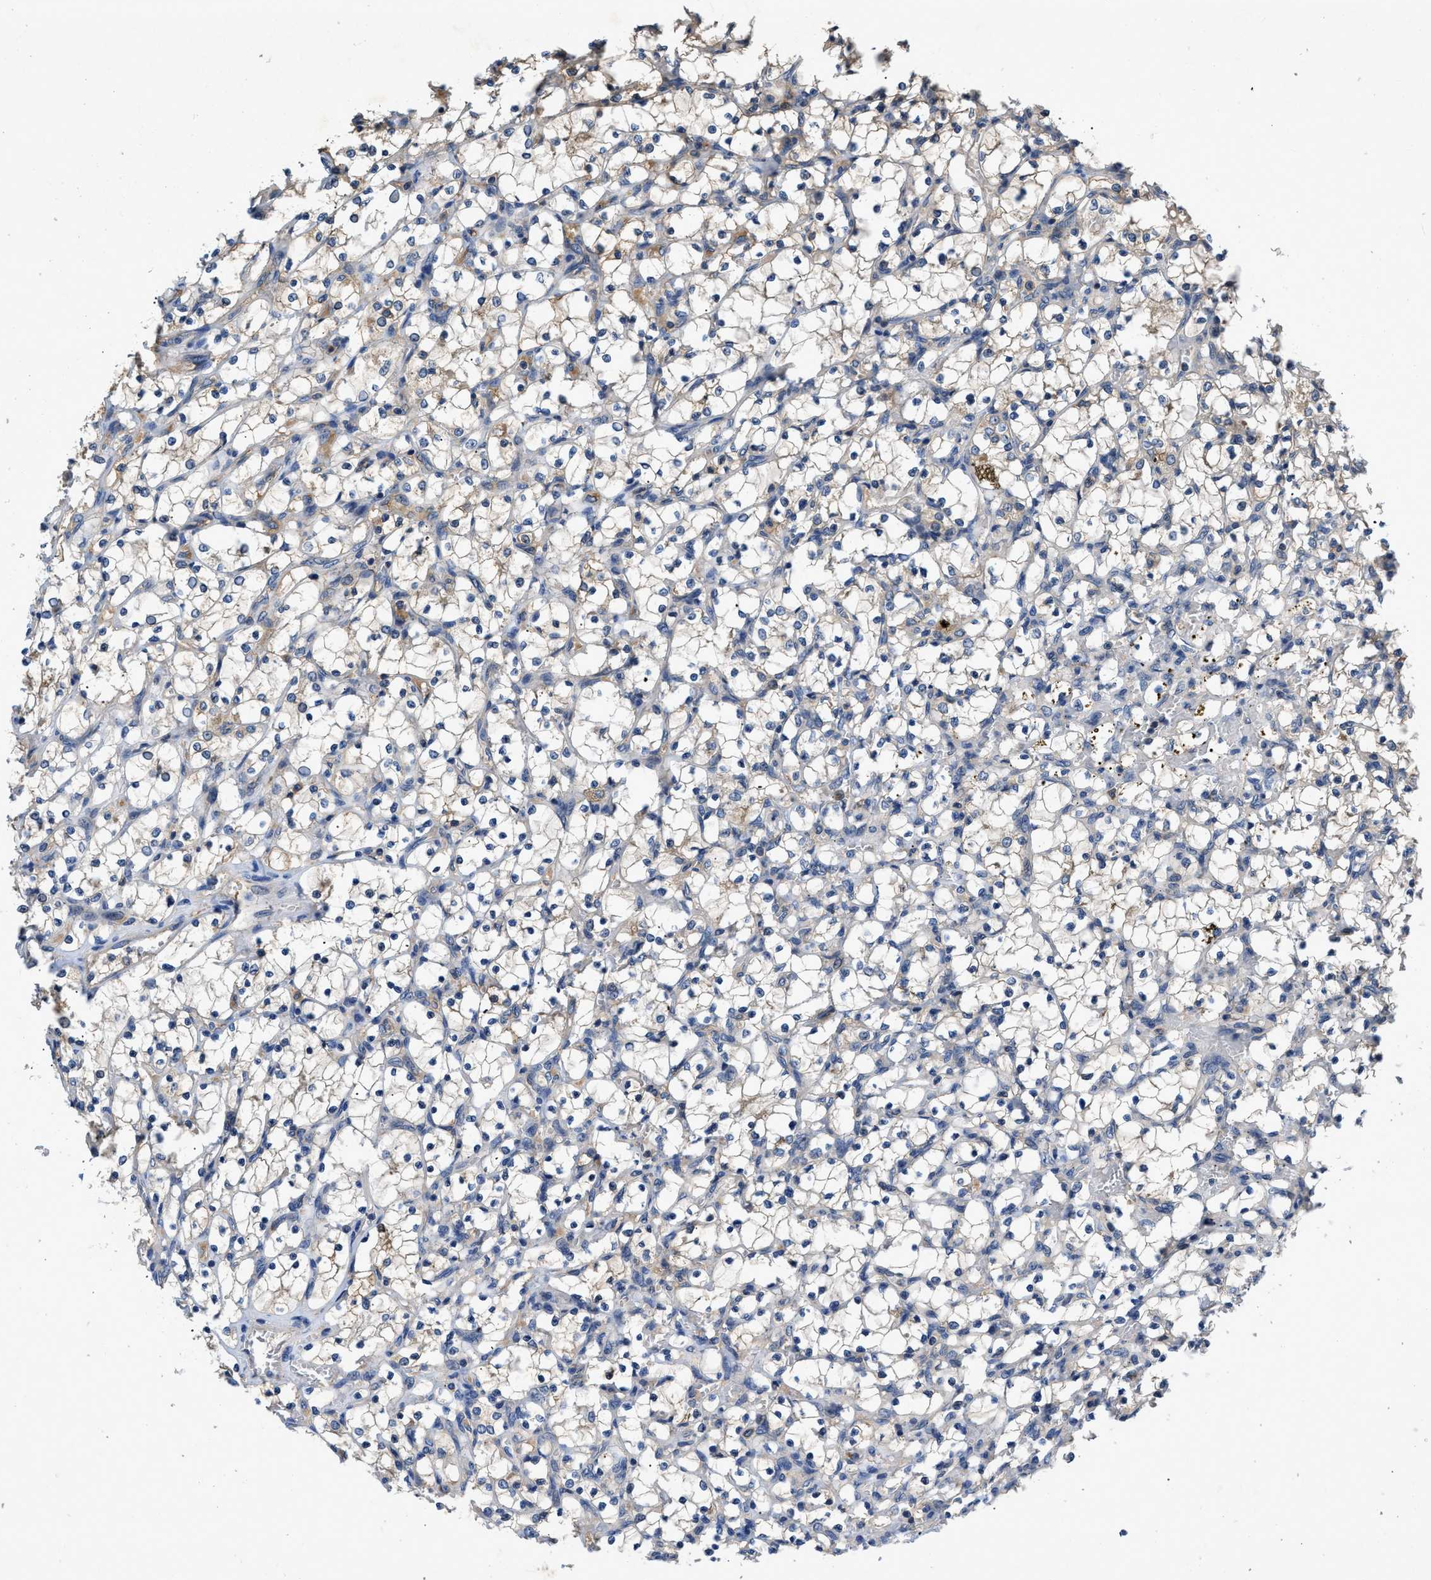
{"staining": {"intensity": "weak", "quantity": "25%-75%", "location": "cytoplasmic/membranous"}, "tissue": "renal cancer", "cell_type": "Tumor cells", "image_type": "cancer", "snomed": [{"axis": "morphology", "description": "Adenocarcinoma, NOS"}, {"axis": "topography", "description": "Kidney"}], "caption": "Weak cytoplasmic/membranous positivity for a protein is present in about 25%-75% of tumor cells of renal cancer using IHC.", "gene": "VPS4A", "patient": {"sex": "female", "age": 69}}